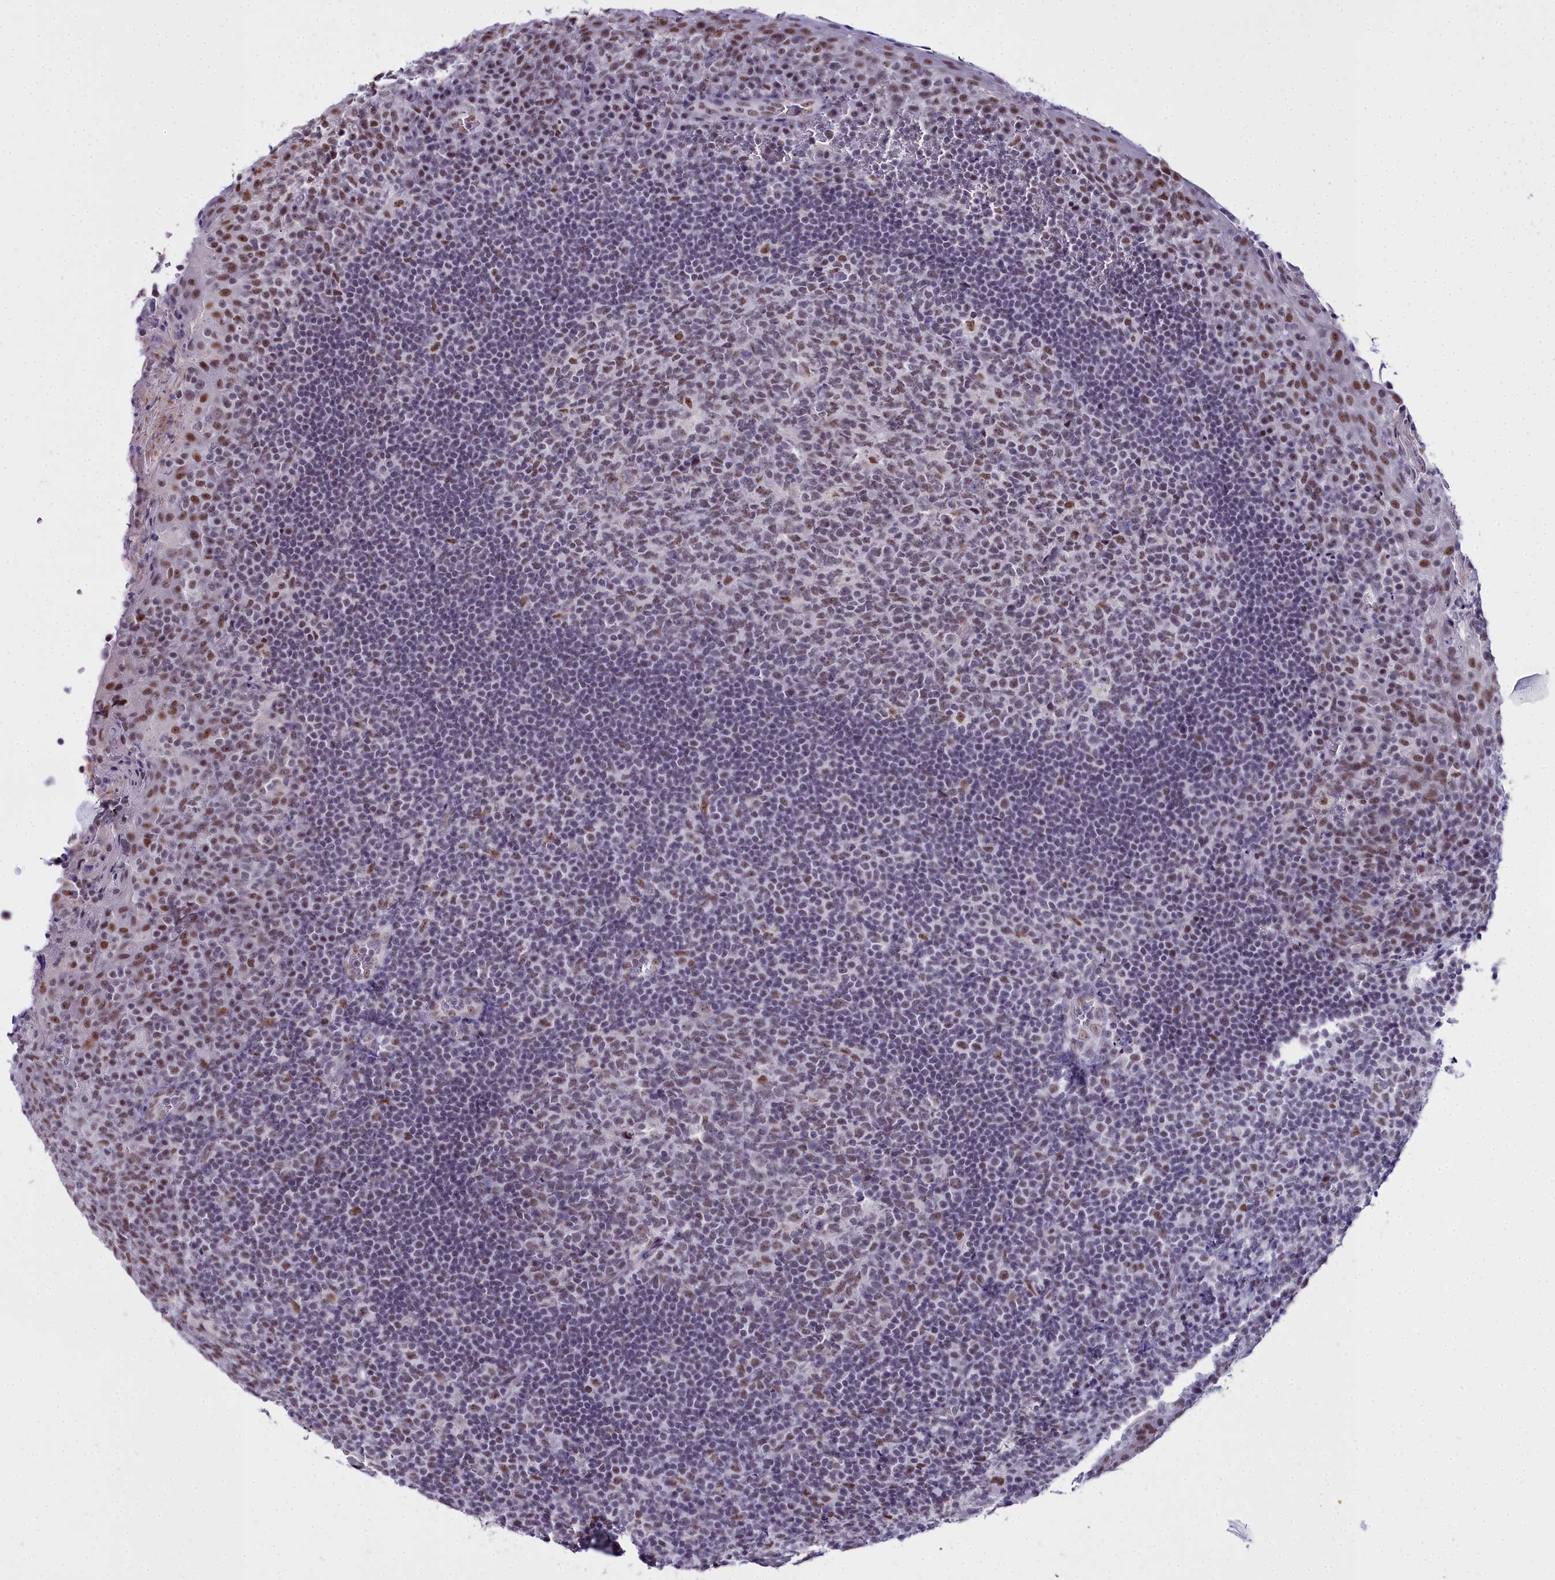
{"staining": {"intensity": "weak", "quantity": "25%-75%", "location": "nuclear"}, "tissue": "tonsil", "cell_type": "Germinal center cells", "image_type": "normal", "snomed": [{"axis": "morphology", "description": "Normal tissue, NOS"}, {"axis": "topography", "description": "Tonsil"}], "caption": "Immunohistochemistry of normal human tonsil displays low levels of weak nuclear expression in about 25%-75% of germinal center cells. The staining was performed using DAB, with brown indicating positive protein expression. Nuclei are stained blue with hematoxylin.", "gene": "RBM12", "patient": {"sex": "male", "age": 17}}